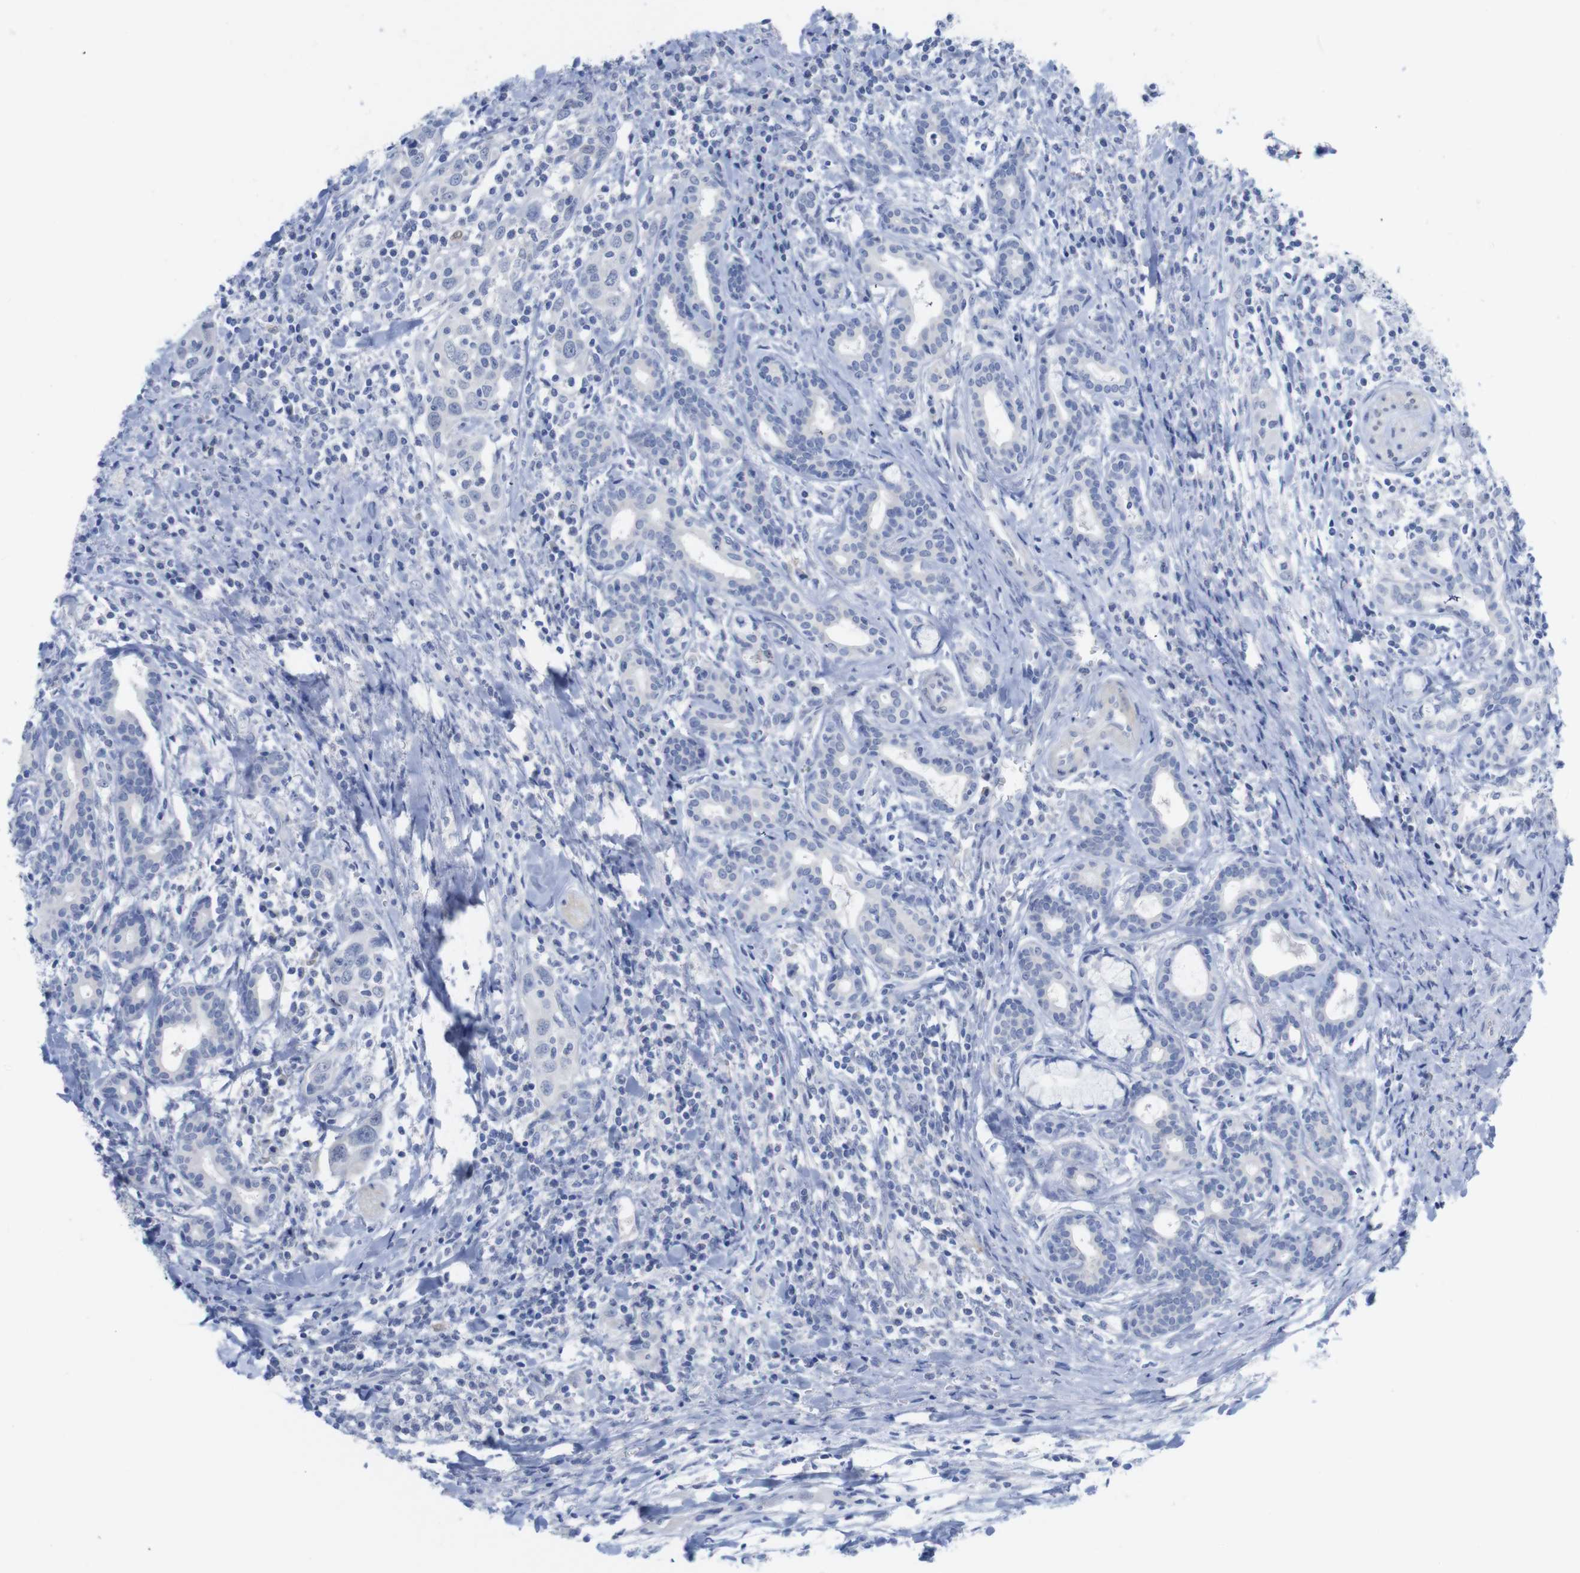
{"staining": {"intensity": "negative", "quantity": "none", "location": "none"}, "tissue": "head and neck cancer", "cell_type": "Tumor cells", "image_type": "cancer", "snomed": [{"axis": "morphology", "description": "Squamous cell carcinoma, NOS"}, {"axis": "topography", "description": "Oral tissue"}, {"axis": "topography", "description": "Head-Neck"}], "caption": "Human head and neck cancer (squamous cell carcinoma) stained for a protein using immunohistochemistry (IHC) reveals no expression in tumor cells.", "gene": "PNMA1", "patient": {"sex": "female", "age": 50}}